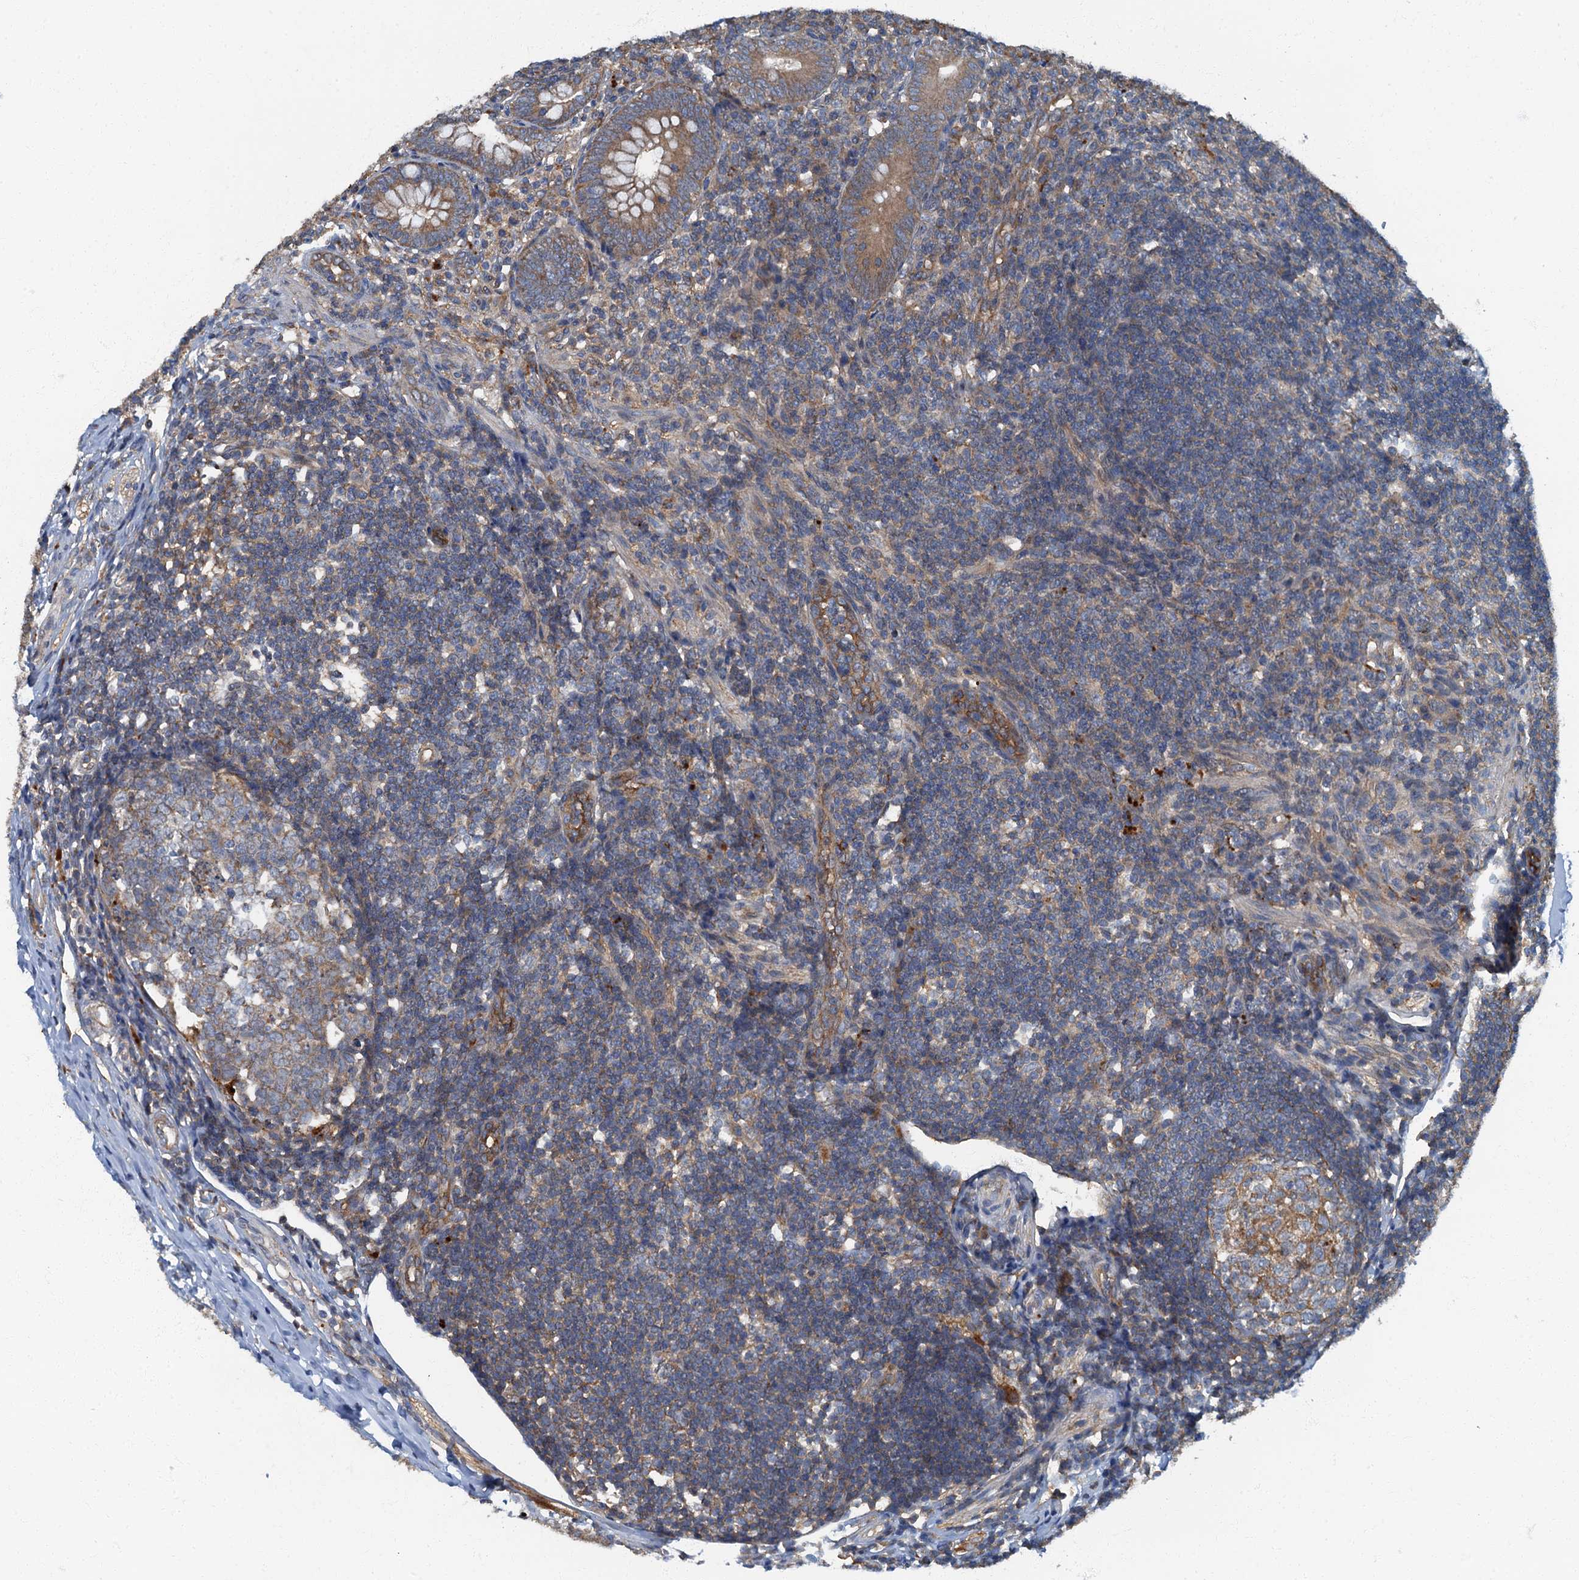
{"staining": {"intensity": "moderate", "quantity": ">75%", "location": "cytoplasmic/membranous"}, "tissue": "appendix", "cell_type": "Glandular cells", "image_type": "normal", "snomed": [{"axis": "morphology", "description": "Normal tissue, NOS"}, {"axis": "topography", "description": "Appendix"}], "caption": "Brown immunohistochemical staining in benign human appendix displays moderate cytoplasmic/membranous expression in approximately >75% of glandular cells. Nuclei are stained in blue.", "gene": "ARL11", "patient": {"sex": "male", "age": 14}}